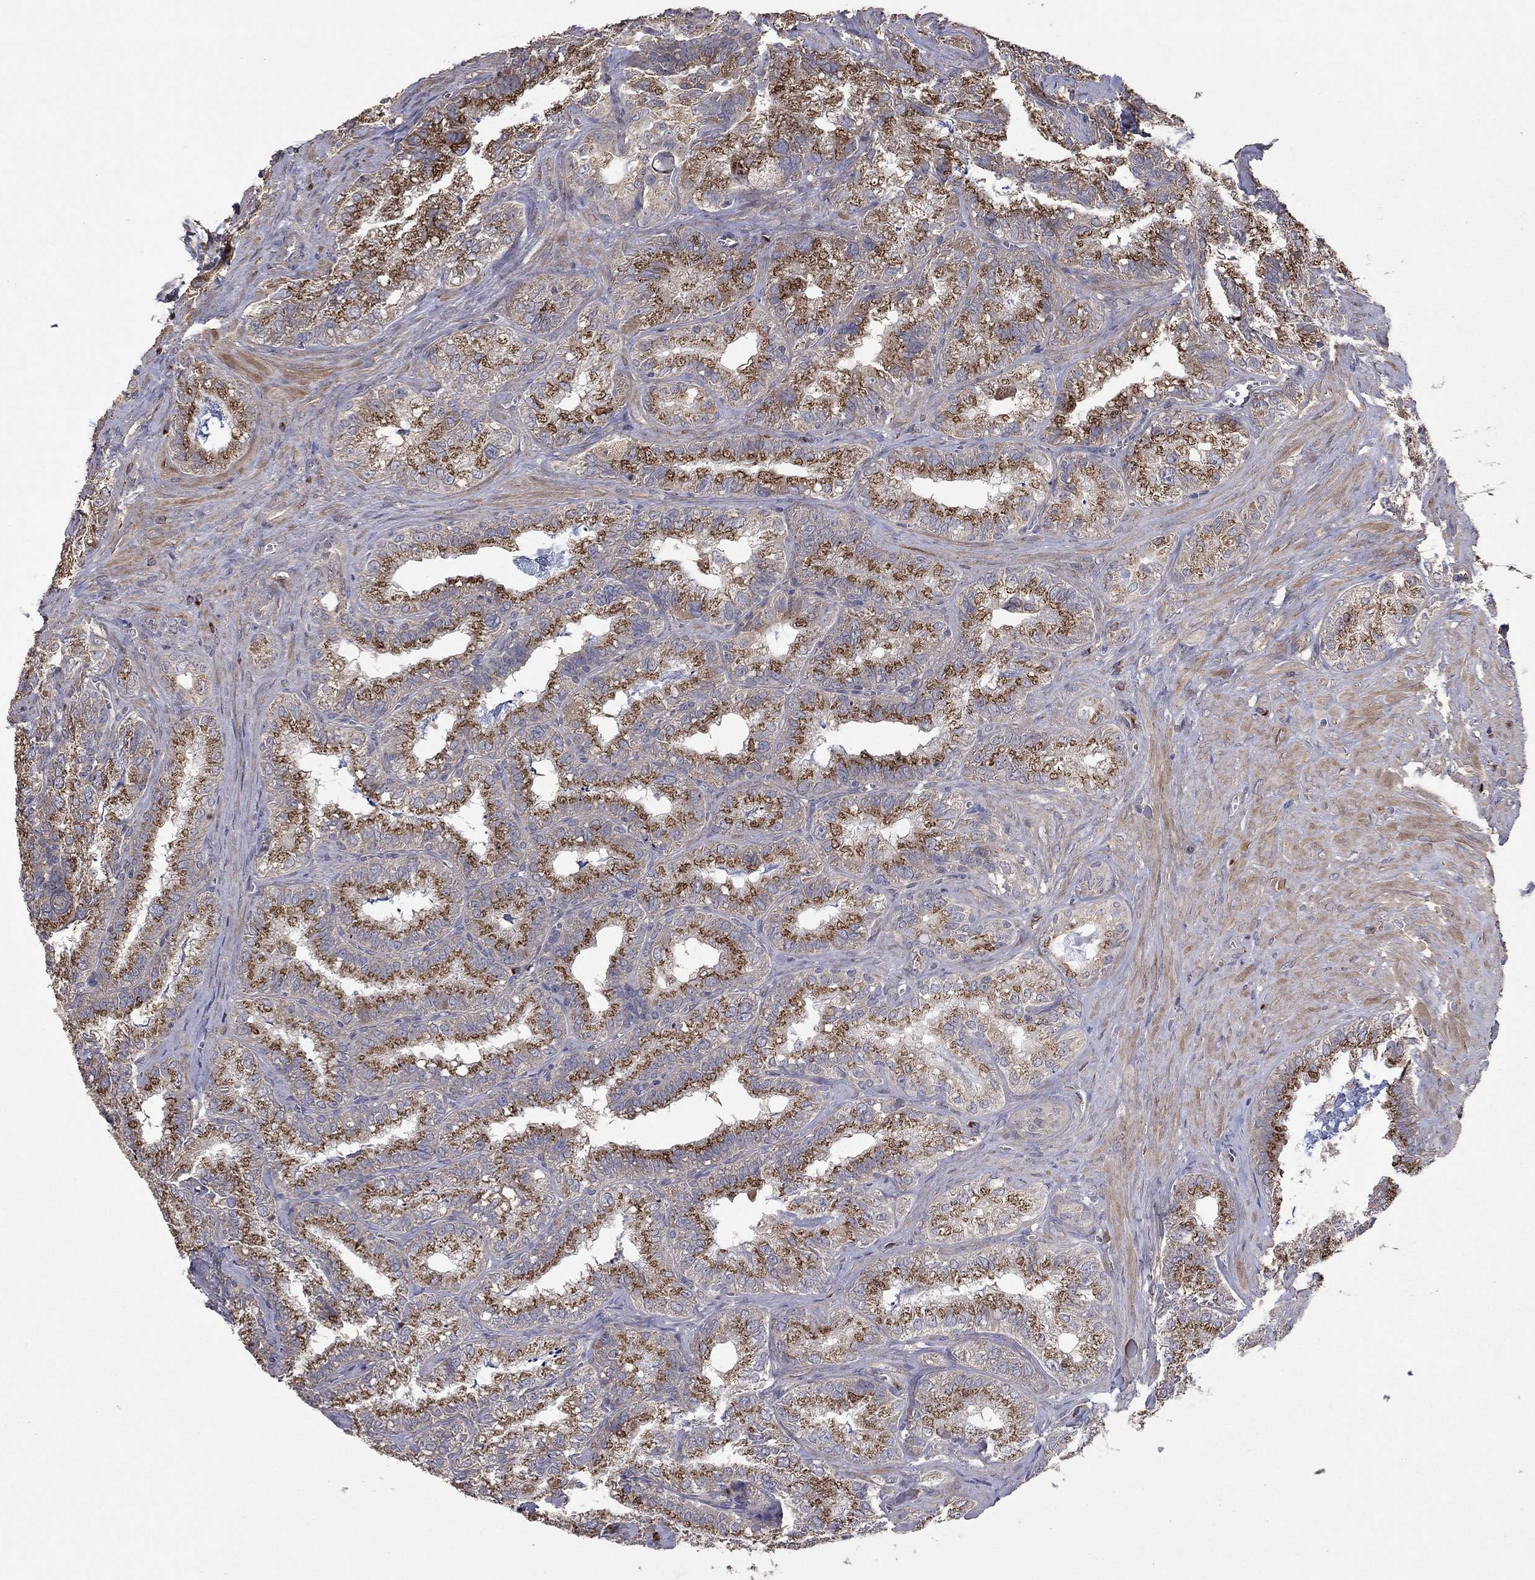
{"staining": {"intensity": "strong", "quantity": ">75%", "location": "cytoplasmic/membranous"}, "tissue": "seminal vesicle", "cell_type": "Glandular cells", "image_type": "normal", "snomed": [{"axis": "morphology", "description": "Normal tissue, NOS"}, {"axis": "topography", "description": "Seminal veicle"}], "caption": "Immunohistochemistry staining of benign seminal vesicle, which shows high levels of strong cytoplasmic/membranous expression in about >75% of glandular cells indicating strong cytoplasmic/membranous protein expression. The staining was performed using DAB (3,3'-diaminobenzidine) (brown) for protein detection and nuclei were counterstained in hematoxylin (blue).", "gene": "FLT4", "patient": {"sex": "male", "age": 57}}